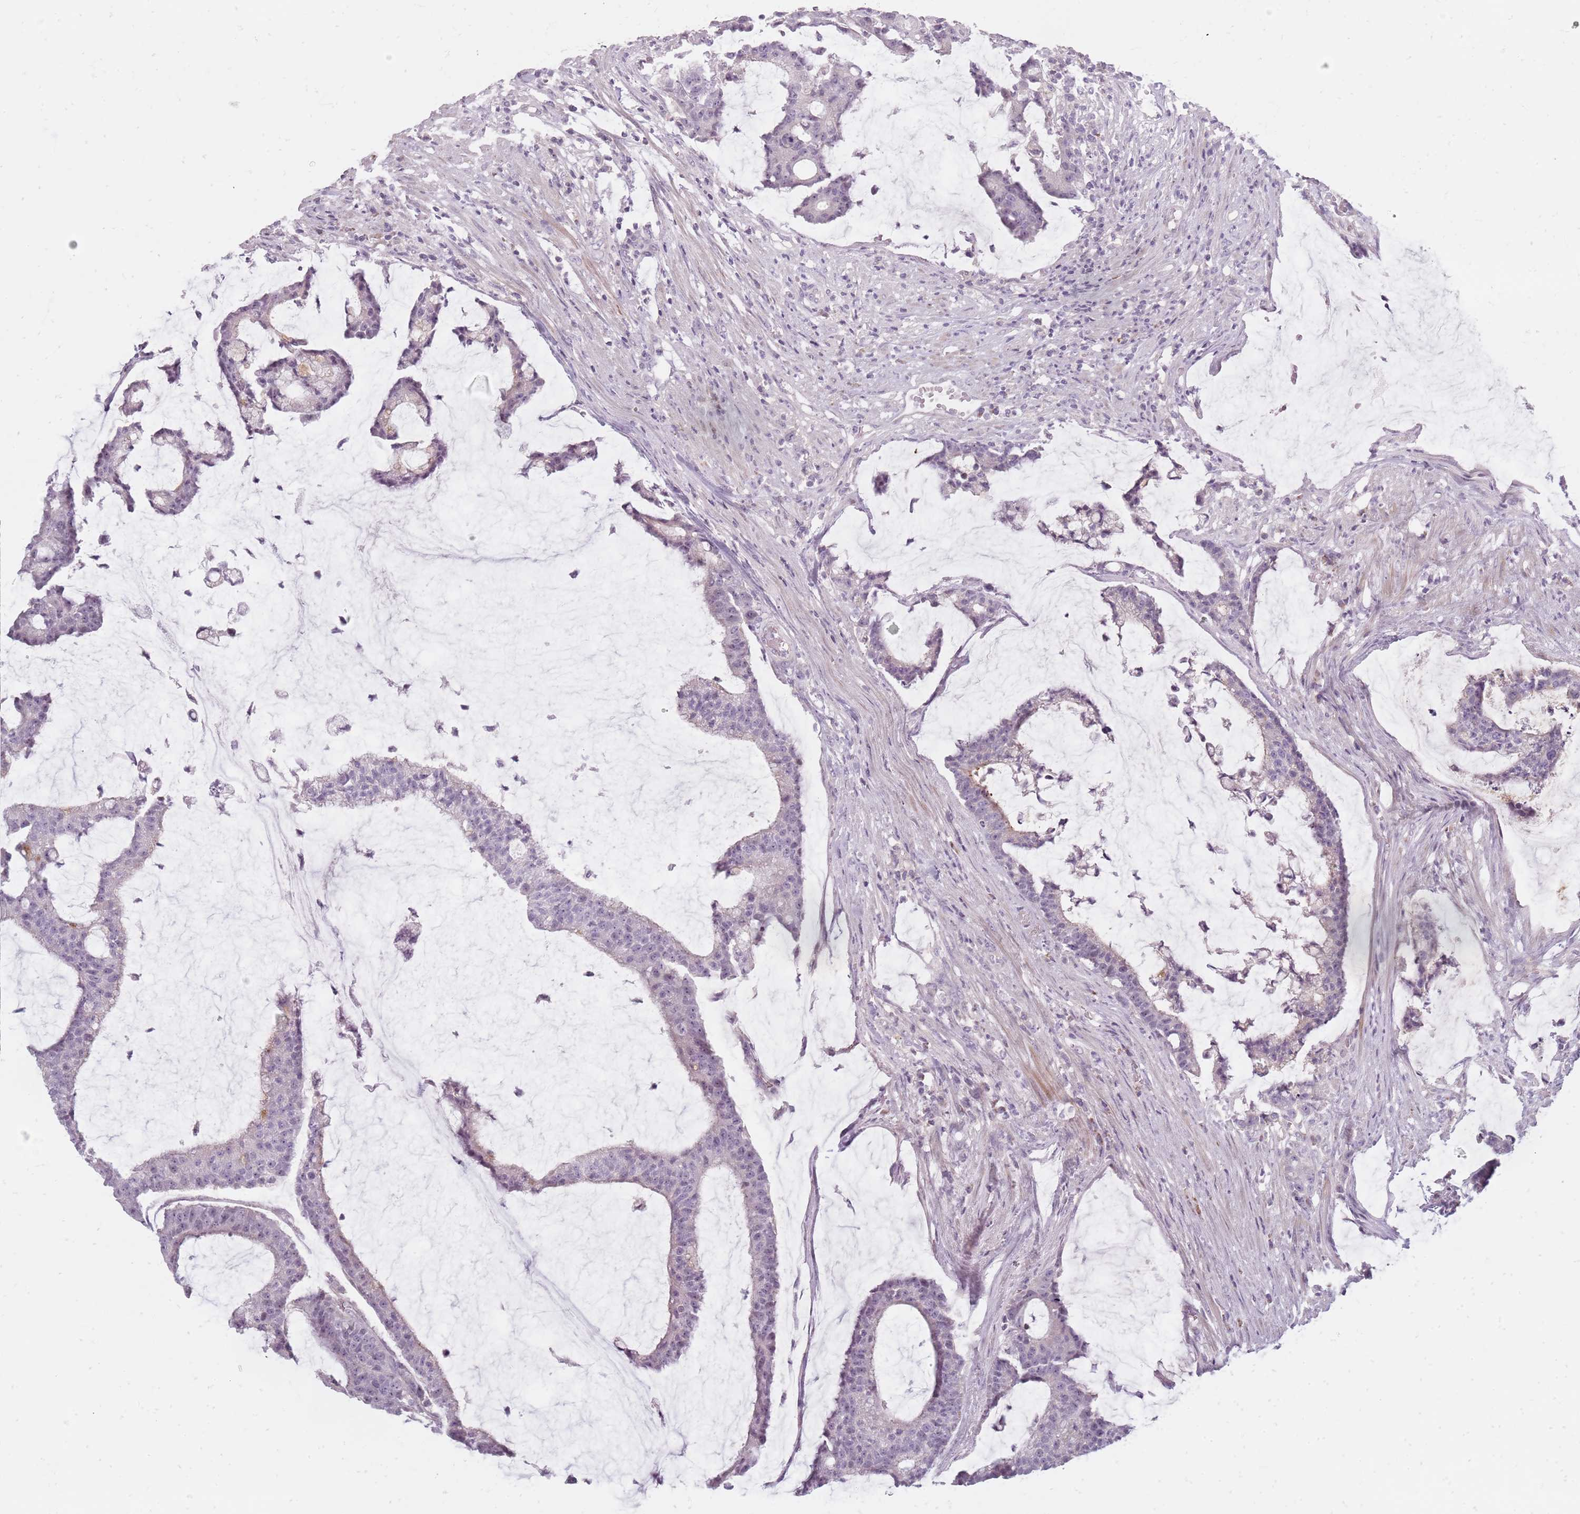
{"staining": {"intensity": "negative", "quantity": "none", "location": "none"}, "tissue": "colorectal cancer", "cell_type": "Tumor cells", "image_type": "cancer", "snomed": [{"axis": "morphology", "description": "Adenocarcinoma, NOS"}, {"axis": "topography", "description": "Colon"}], "caption": "DAB immunohistochemical staining of human colorectal adenocarcinoma displays no significant staining in tumor cells. (Immunohistochemistry (ihc), brightfield microscopy, high magnification).", "gene": "SYNGR3", "patient": {"sex": "female", "age": 84}}